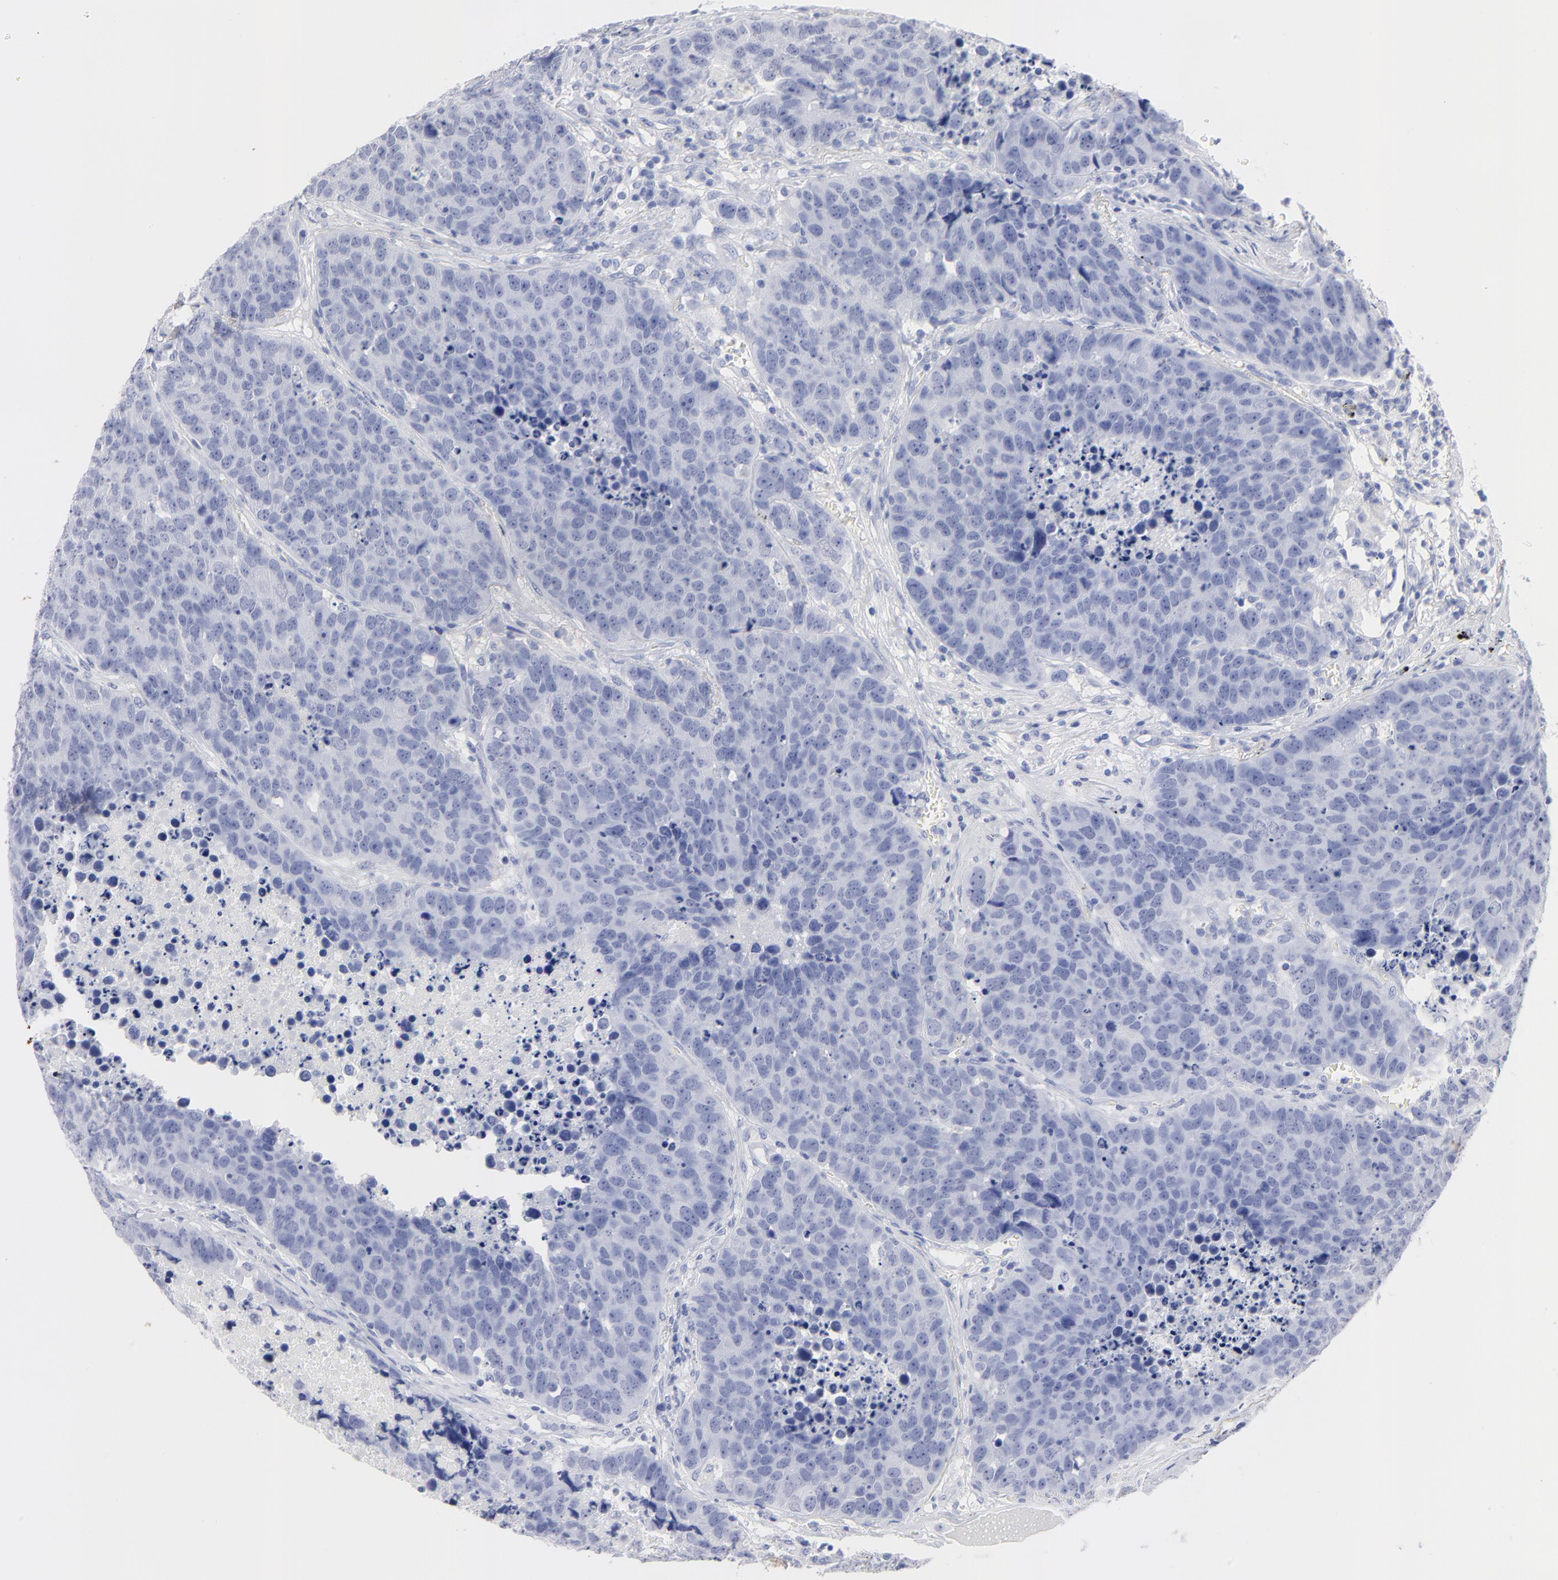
{"staining": {"intensity": "negative", "quantity": "none", "location": "none"}, "tissue": "carcinoid", "cell_type": "Tumor cells", "image_type": "cancer", "snomed": [{"axis": "morphology", "description": "Carcinoid, malignant, NOS"}, {"axis": "topography", "description": "Lung"}], "caption": "Tumor cells show no significant protein positivity in carcinoid.", "gene": "ACY1", "patient": {"sex": "male", "age": 60}}